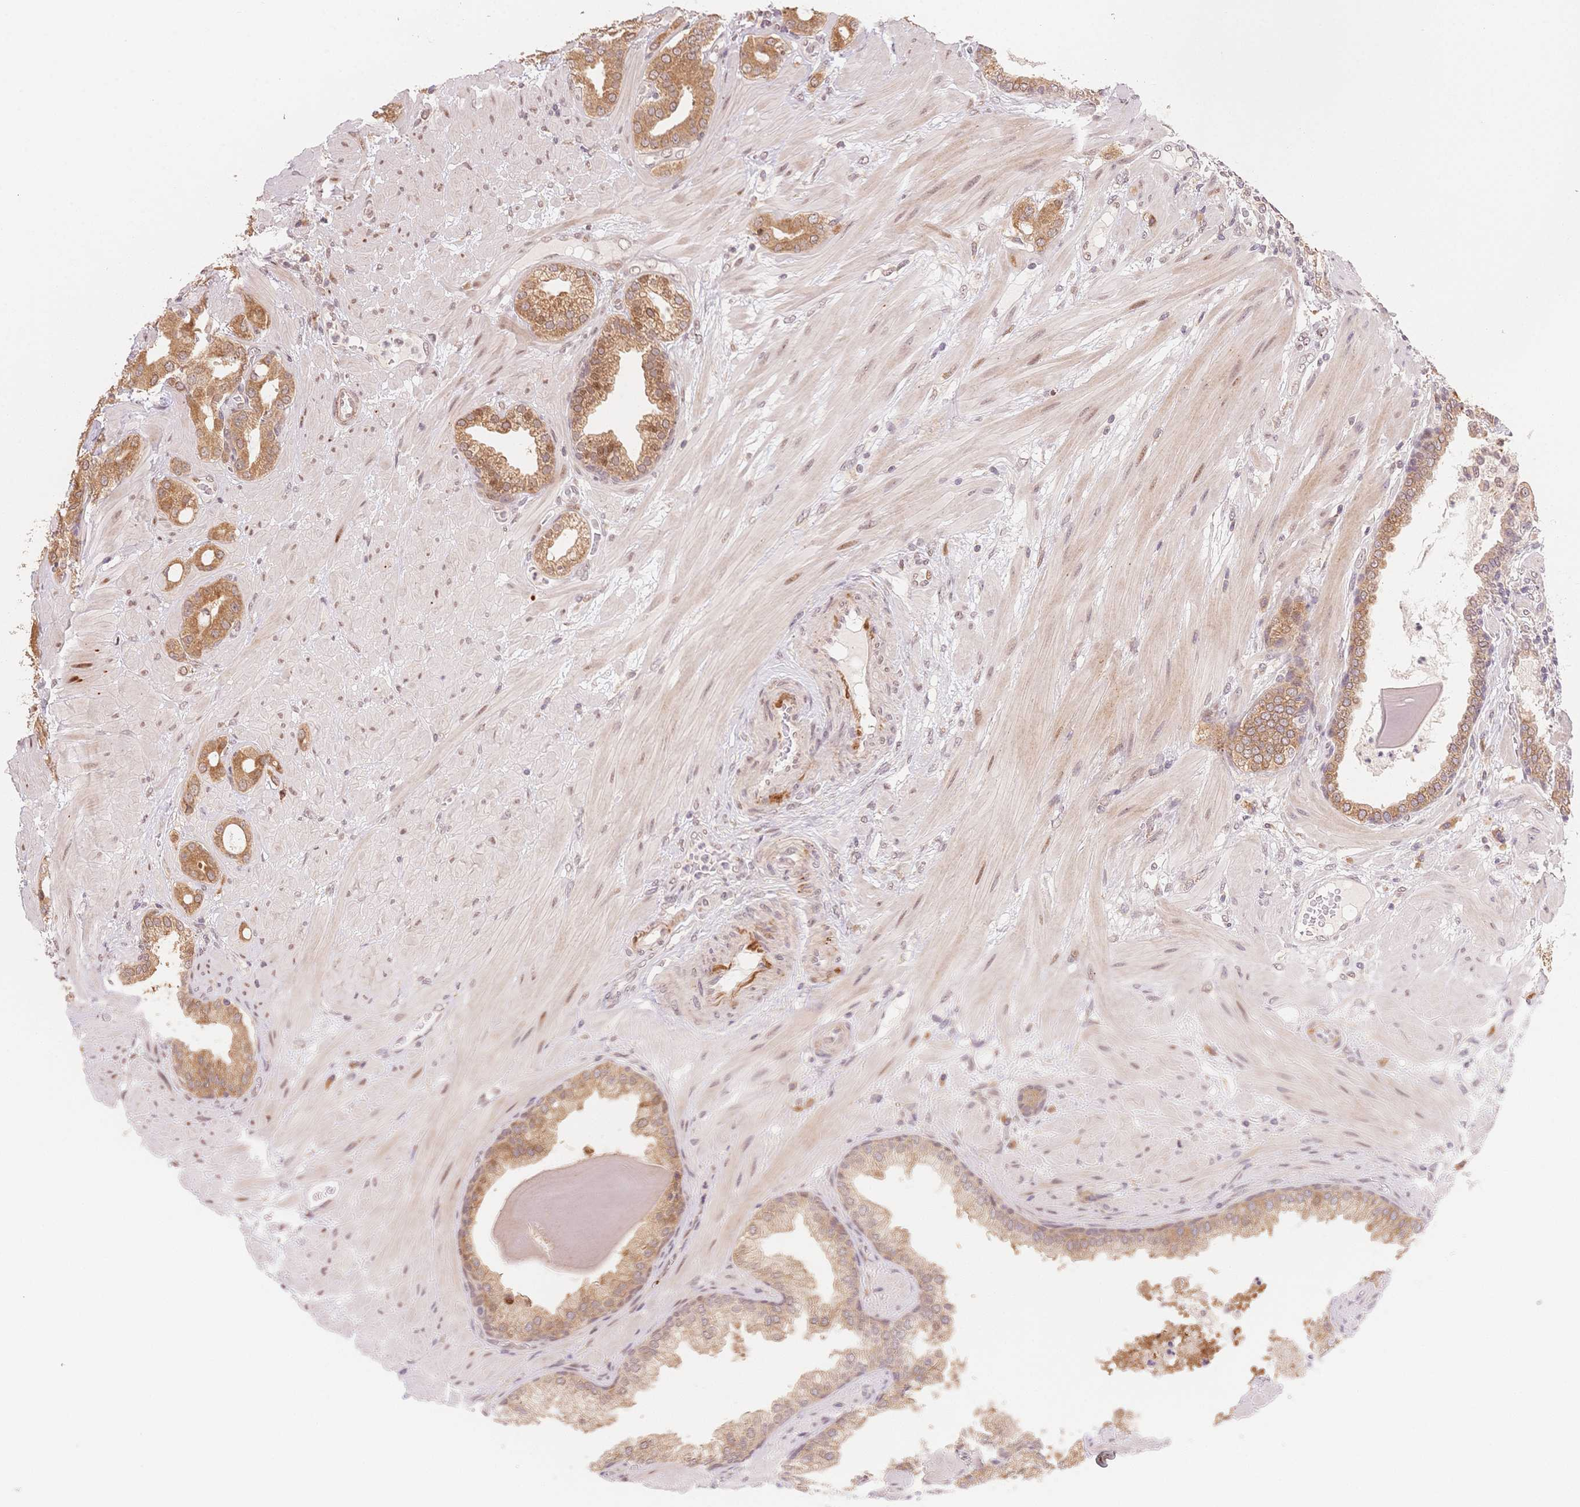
{"staining": {"intensity": "moderate", "quantity": ">75%", "location": "cytoplasmic/membranous,nuclear"}, "tissue": "prostate cancer", "cell_type": "Tumor cells", "image_type": "cancer", "snomed": [{"axis": "morphology", "description": "Adenocarcinoma, Low grade"}, {"axis": "topography", "description": "Prostate"}], "caption": "Low-grade adenocarcinoma (prostate) tissue exhibits moderate cytoplasmic/membranous and nuclear positivity in about >75% of tumor cells", "gene": "STK39", "patient": {"sex": "male", "age": 57}}